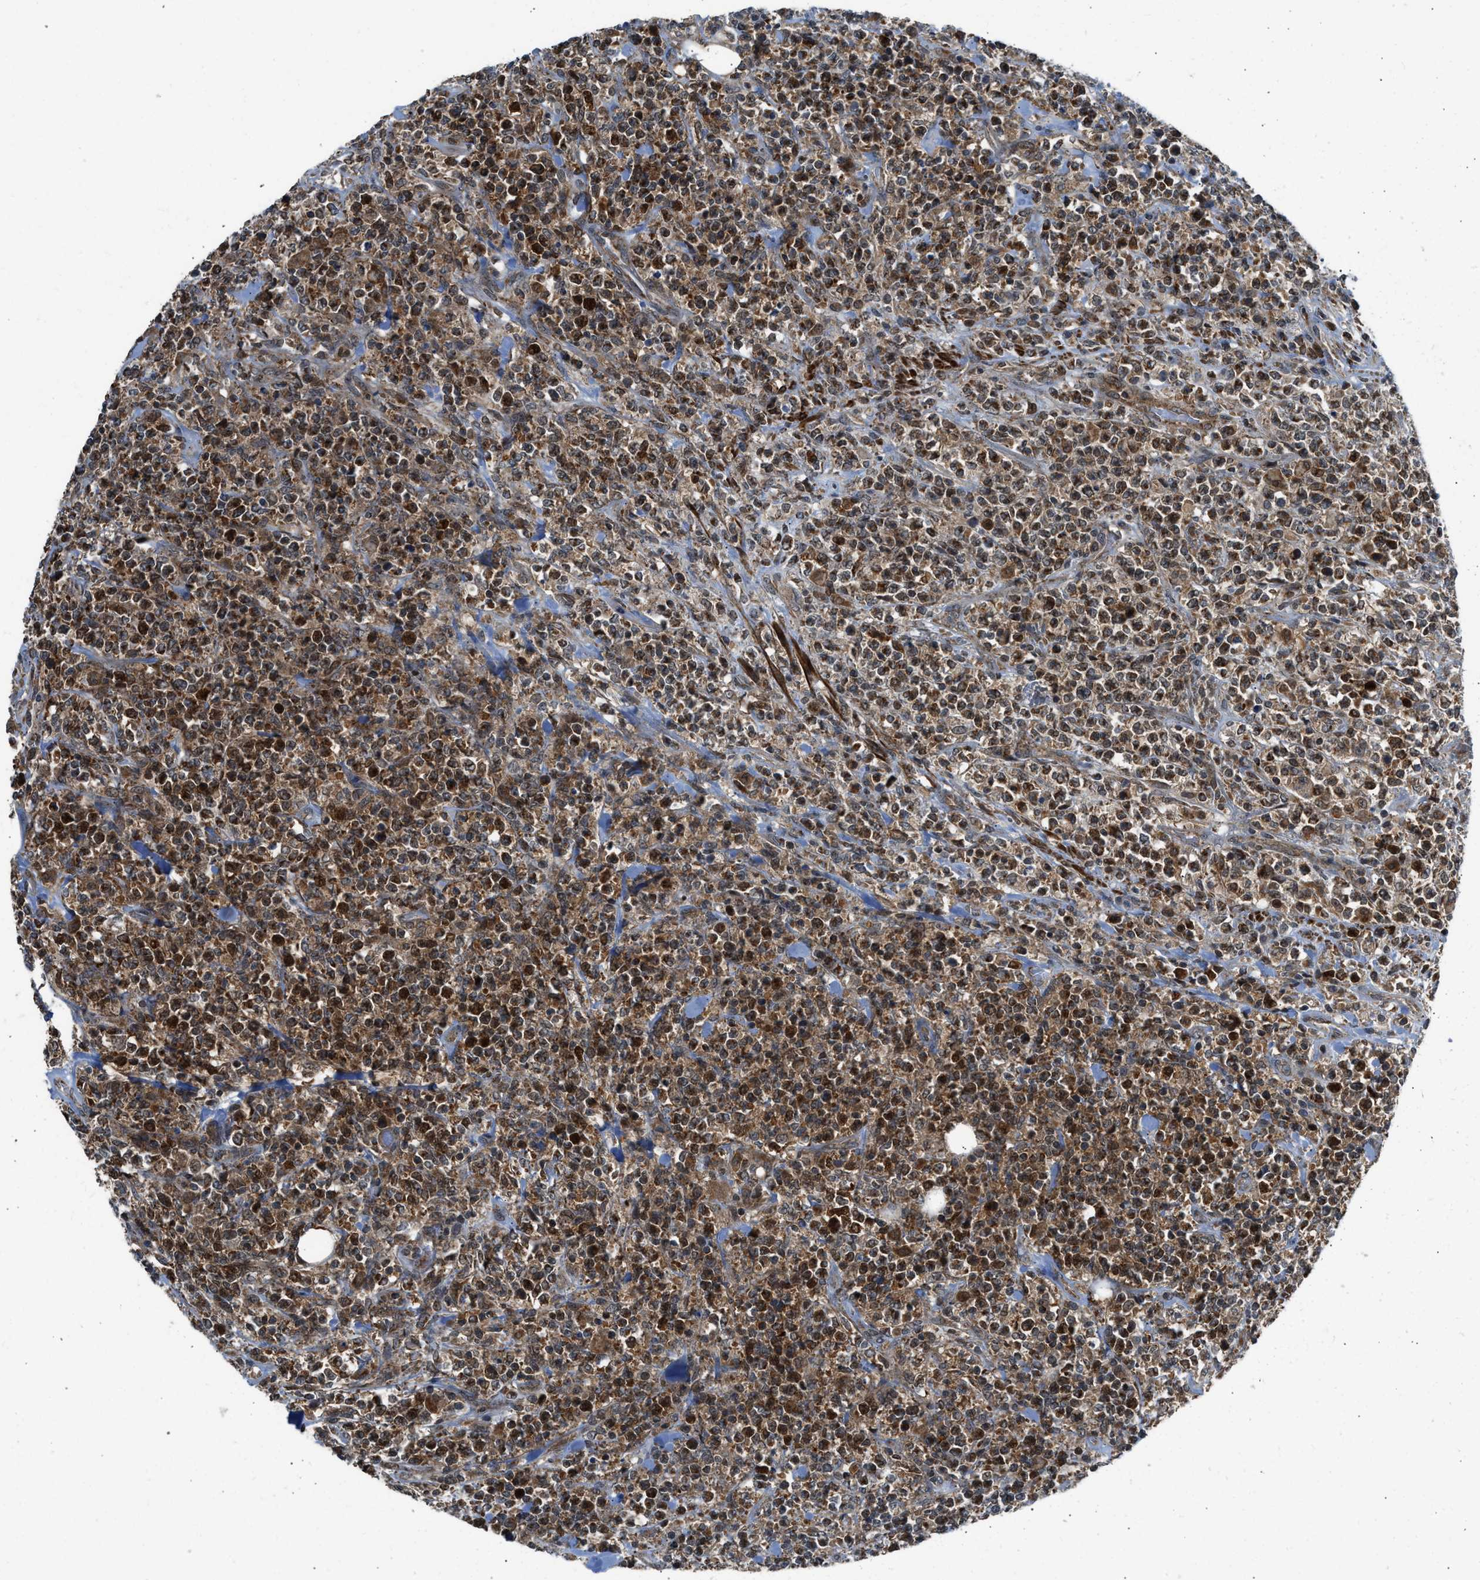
{"staining": {"intensity": "strong", "quantity": ">75%", "location": "cytoplasmic/membranous,nuclear"}, "tissue": "lymphoma", "cell_type": "Tumor cells", "image_type": "cancer", "snomed": [{"axis": "morphology", "description": "Malignant lymphoma, non-Hodgkin's type, High grade"}, {"axis": "topography", "description": "Soft tissue"}], "caption": "Protein staining shows strong cytoplasmic/membranous and nuclear positivity in about >75% of tumor cells in lymphoma.", "gene": "SESN2", "patient": {"sex": "male", "age": 18}}